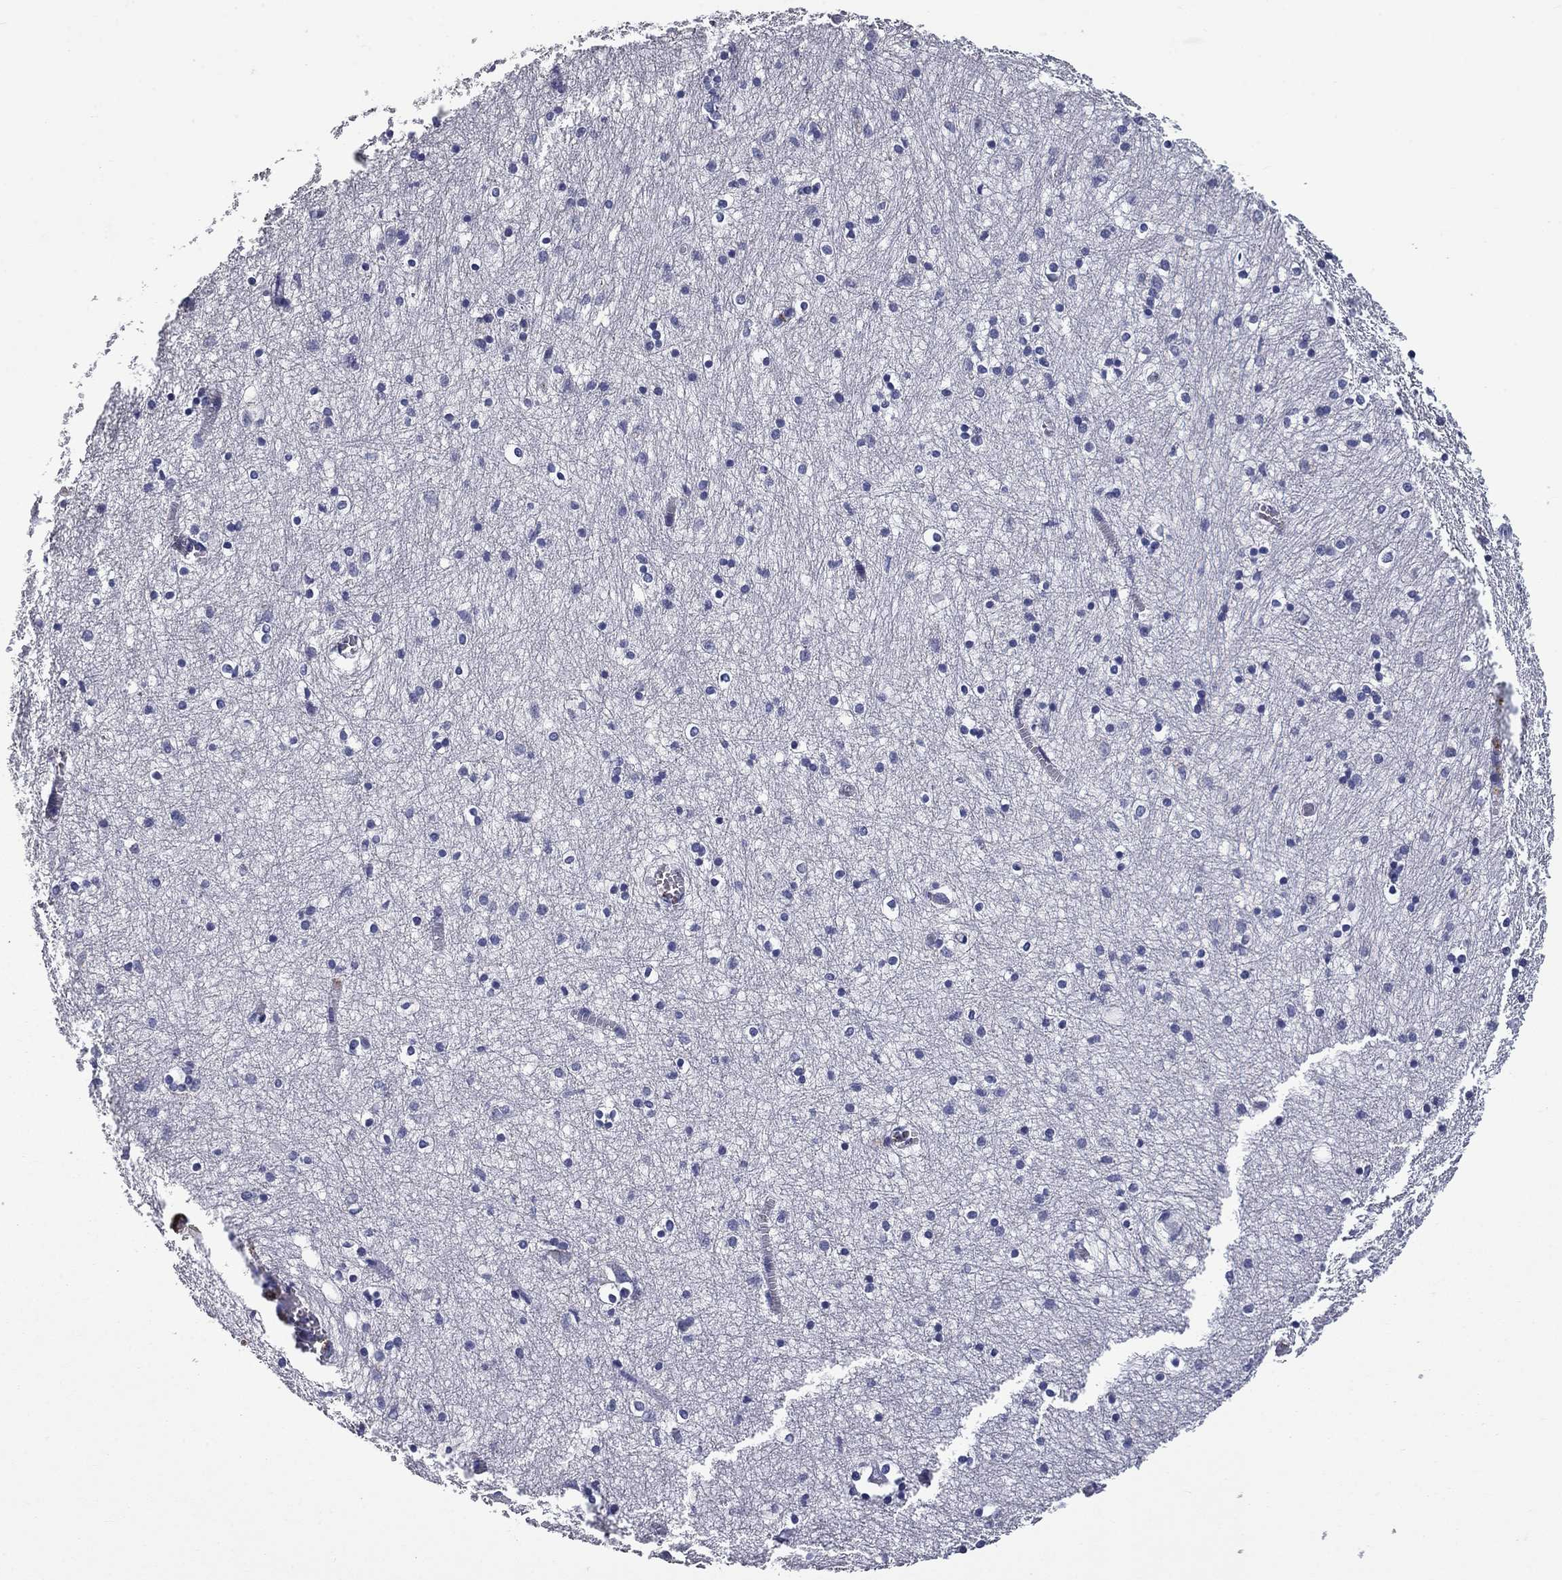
{"staining": {"intensity": "negative", "quantity": "none", "location": "none"}, "tissue": "hippocampus", "cell_type": "Glial cells", "image_type": "normal", "snomed": [{"axis": "morphology", "description": "Normal tissue, NOS"}, {"axis": "topography", "description": "Lateral ventricle wall"}, {"axis": "topography", "description": "Hippocampus"}], "caption": "DAB immunohistochemical staining of normal human hippocampus demonstrates no significant positivity in glial cells. (DAB (3,3'-diaminobenzidine) IHC visualized using brightfield microscopy, high magnification).", "gene": "PLEK", "patient": {"sex": "female", "age": 63}}